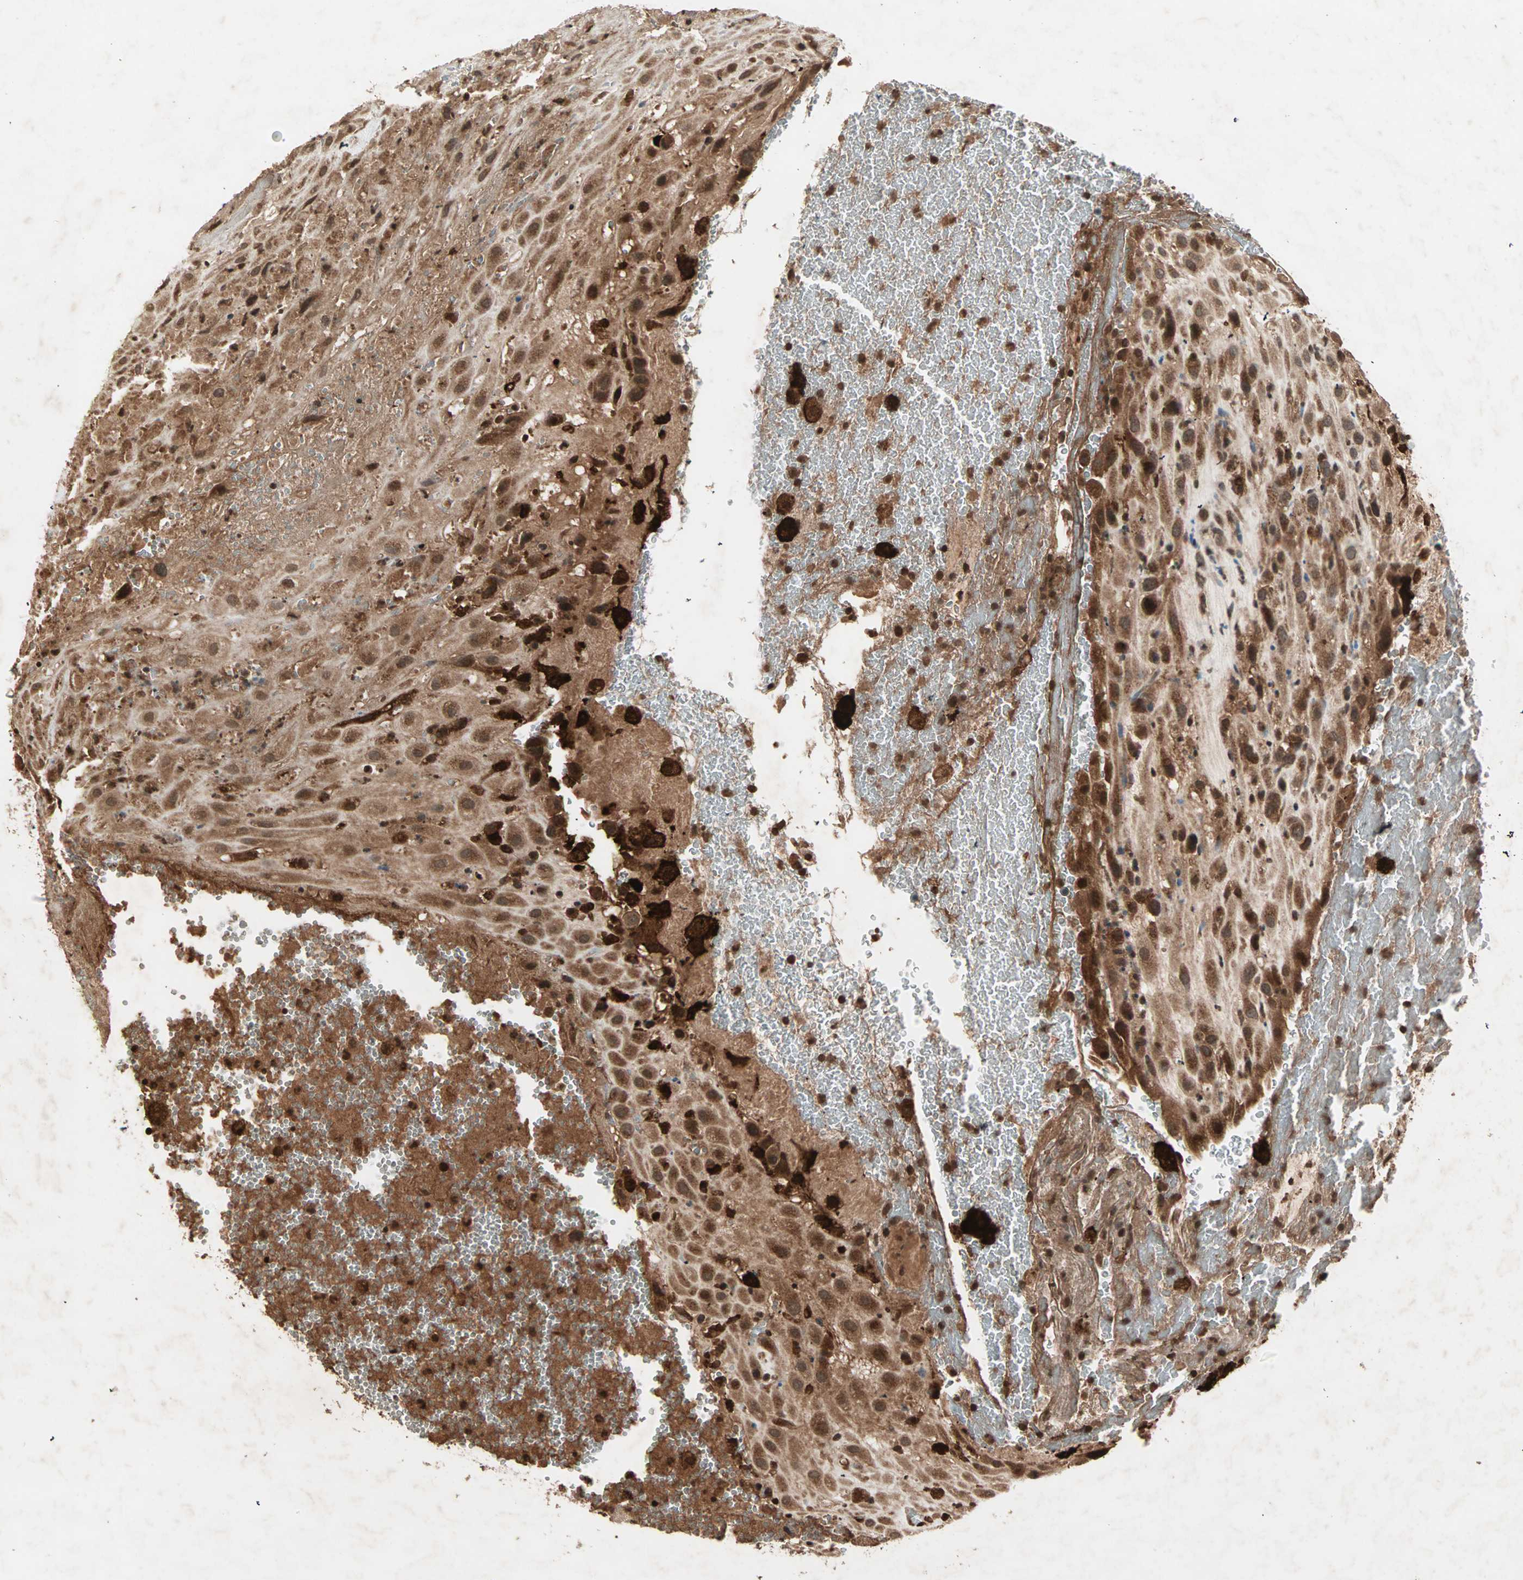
{"staining": {"intensity": "strong", "quantity": ">75%", "location": "cytoplasmic/membranous,nuclear"}, "tissue": "placenta", "cell_type": "Decidual cells", "image_type": "normal", "snomed": [{"axis": "morphology", "description": "Normal tissue, NOS"}, {"axis": "topography", "description": "Placenta"}], "caption": "High-power microscopy captured an immunohistochemistry (IHC) photomicrograph of normal placenta, revealing strong cytoplasmic/membranous,nuclear positivity in about >75% of decidual cells.", "gene": "RFFL", "patient": {"sex": "female", "age": 19}}